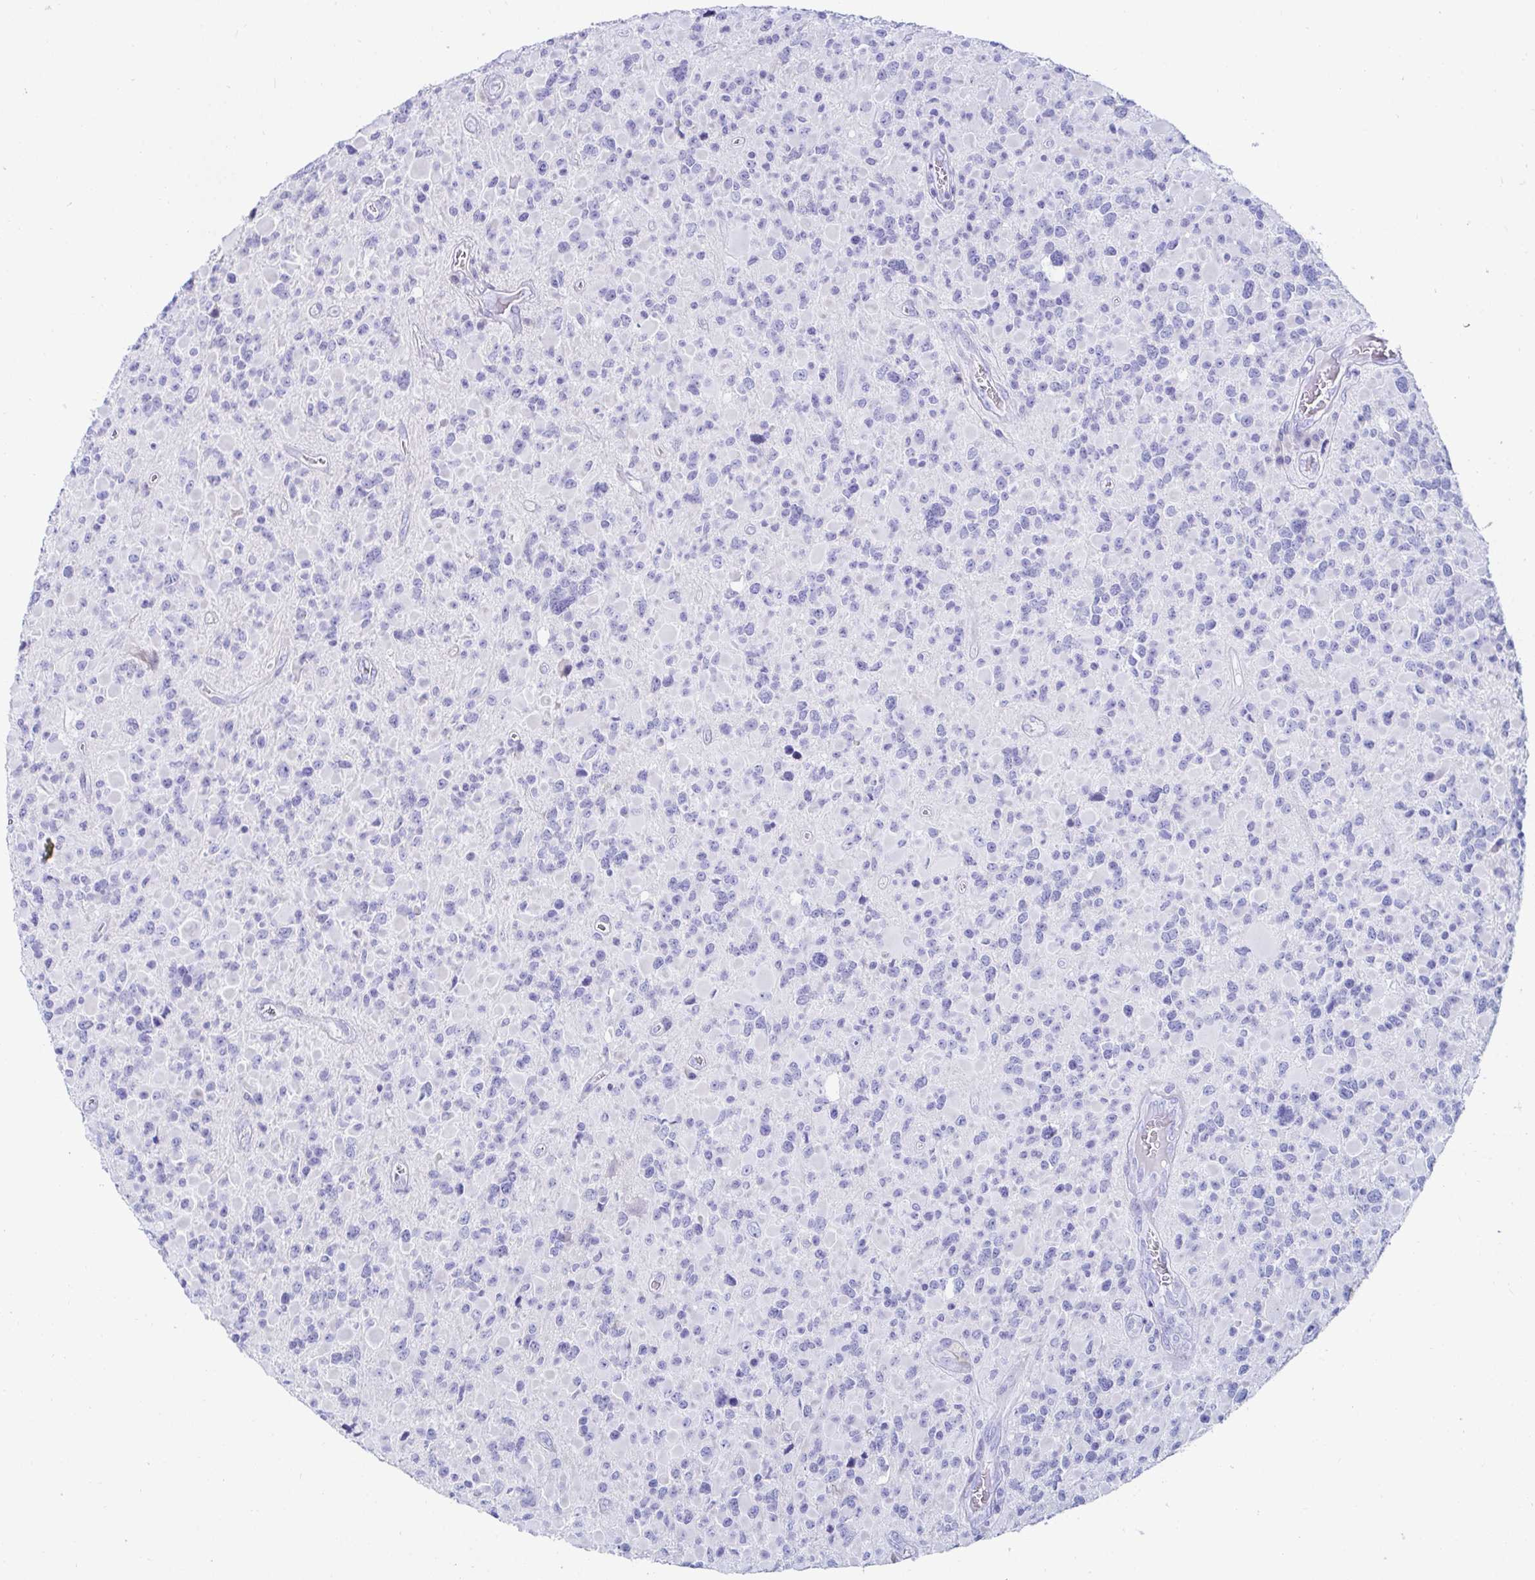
{"staining": {"intensity": "negative", "quantity": "none", "location": "none"}, "tissue": "glioma", "cell_type": "Tumor cells", "image_type": "cancer", "snomed": [{"axis": "morphology", "description": "Glioma, malignant, High grade"}, {"axis": "topography", "description": "Brain"}], "caption": "Immunohistochemistry photomicrograph of human malignant high-grade glioma stained for a protein (brown), which shows no staining in tumor cells. Nuclei are stained in blue.", "gene": "C4orf17", "patient": {"sex": "female", "age": 40}}